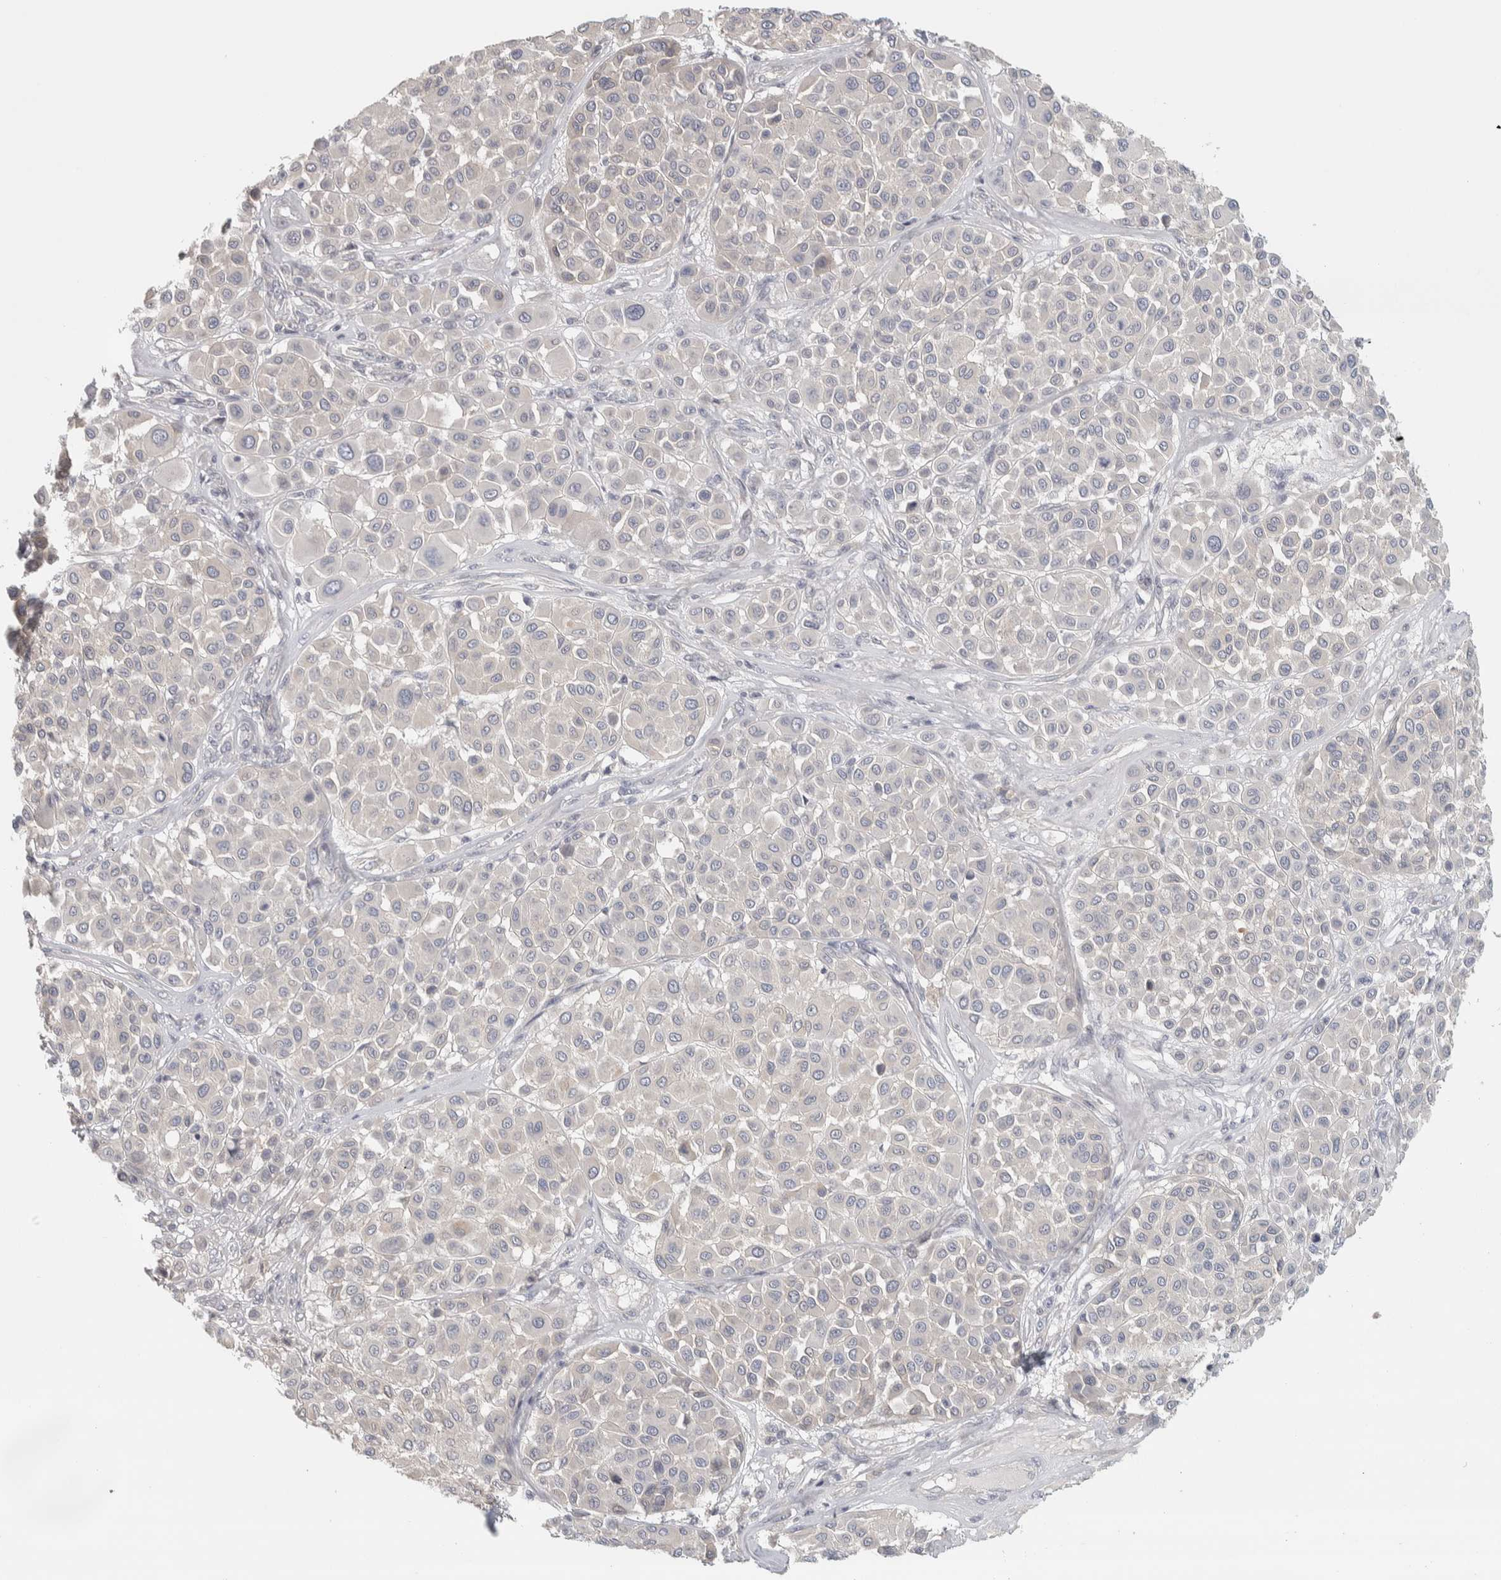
{"staining": {"intensity": "negative", "quantity": "none", "location": "none"}, "tissue": "melanoma", "cell_type": "Tumor cells", "image_type": "cancer", "snomed": [{"axis": "morphology", "description": "Malignant melanoma, Metastatic site"}, {"axis": "topography", "description": "Soft tissue"}], "caption": "DAB (3,3'-diaminobenzidine) immunohistochemical staining of human melanoma displays no significant staining in tumor cells.", "gene": "DCXR", "patient": {"sex": "male", "age": 41}}